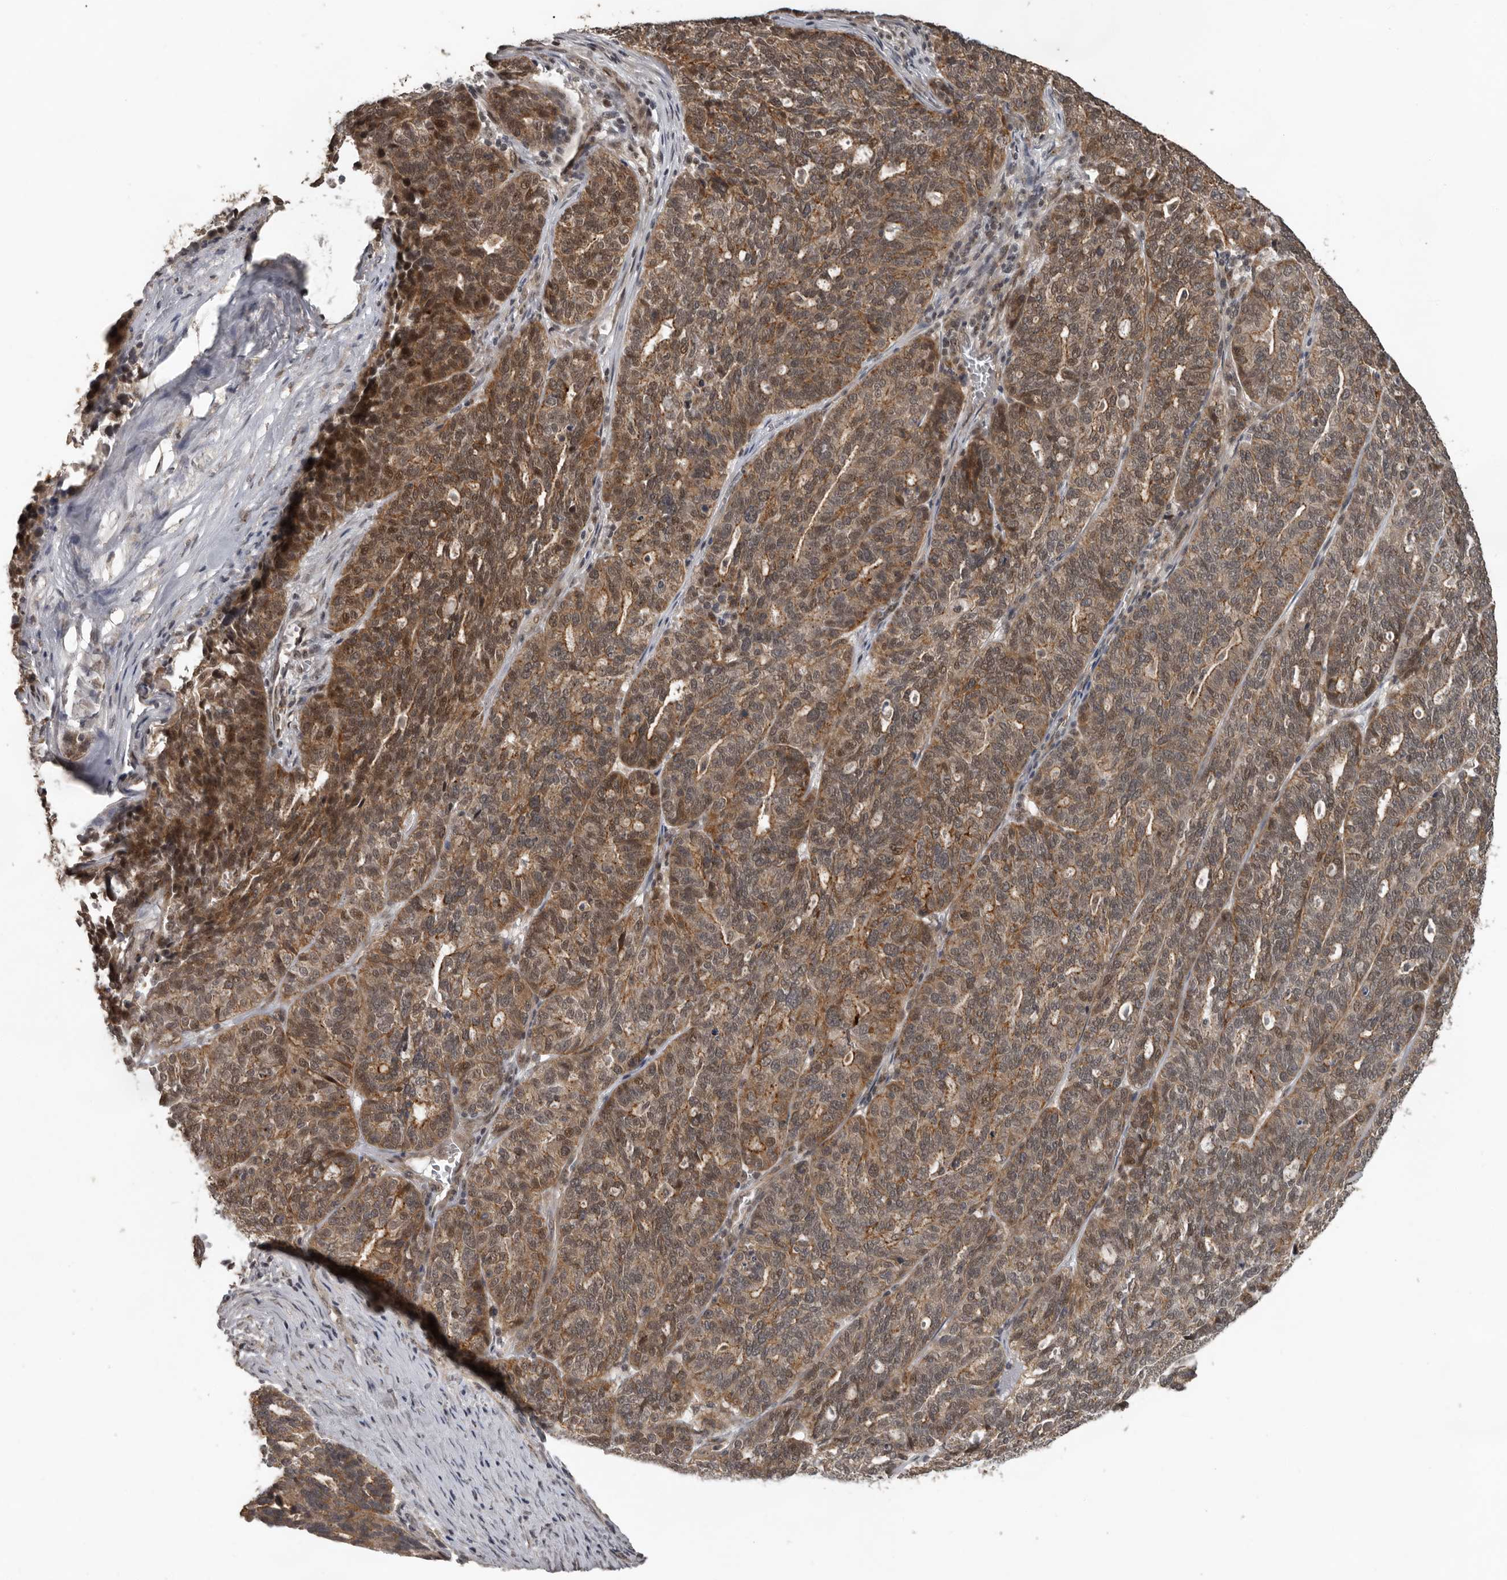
{"staining": {"intensity": "moderate", "quantity": ">75%", "location": "cytoplasmic/membranous,nuclear"}, "tissue": "ovarian cancer", "cell_type": "Tumor cells", "image_type": "cancer", "snomed": [{"axis": "morphology", "description": "Cystadenocarcinoma, serous, NOS"}, {"axis": "topography", "description": "Ovary"}], "caption": "Immunohistochemistry (DAB (3,3'-diaminobenzidine)) staining of human serous cystadenocarcinoma (ovarian) displays moderate cytoplasmic/membranous and nuclear protein positivity in approximately >75% of tumor cells. (Brightfield microscopy of DAB IHC at high magnification).", "gene": "CEP350", "patient": {"sex": "female", "age": 59}}